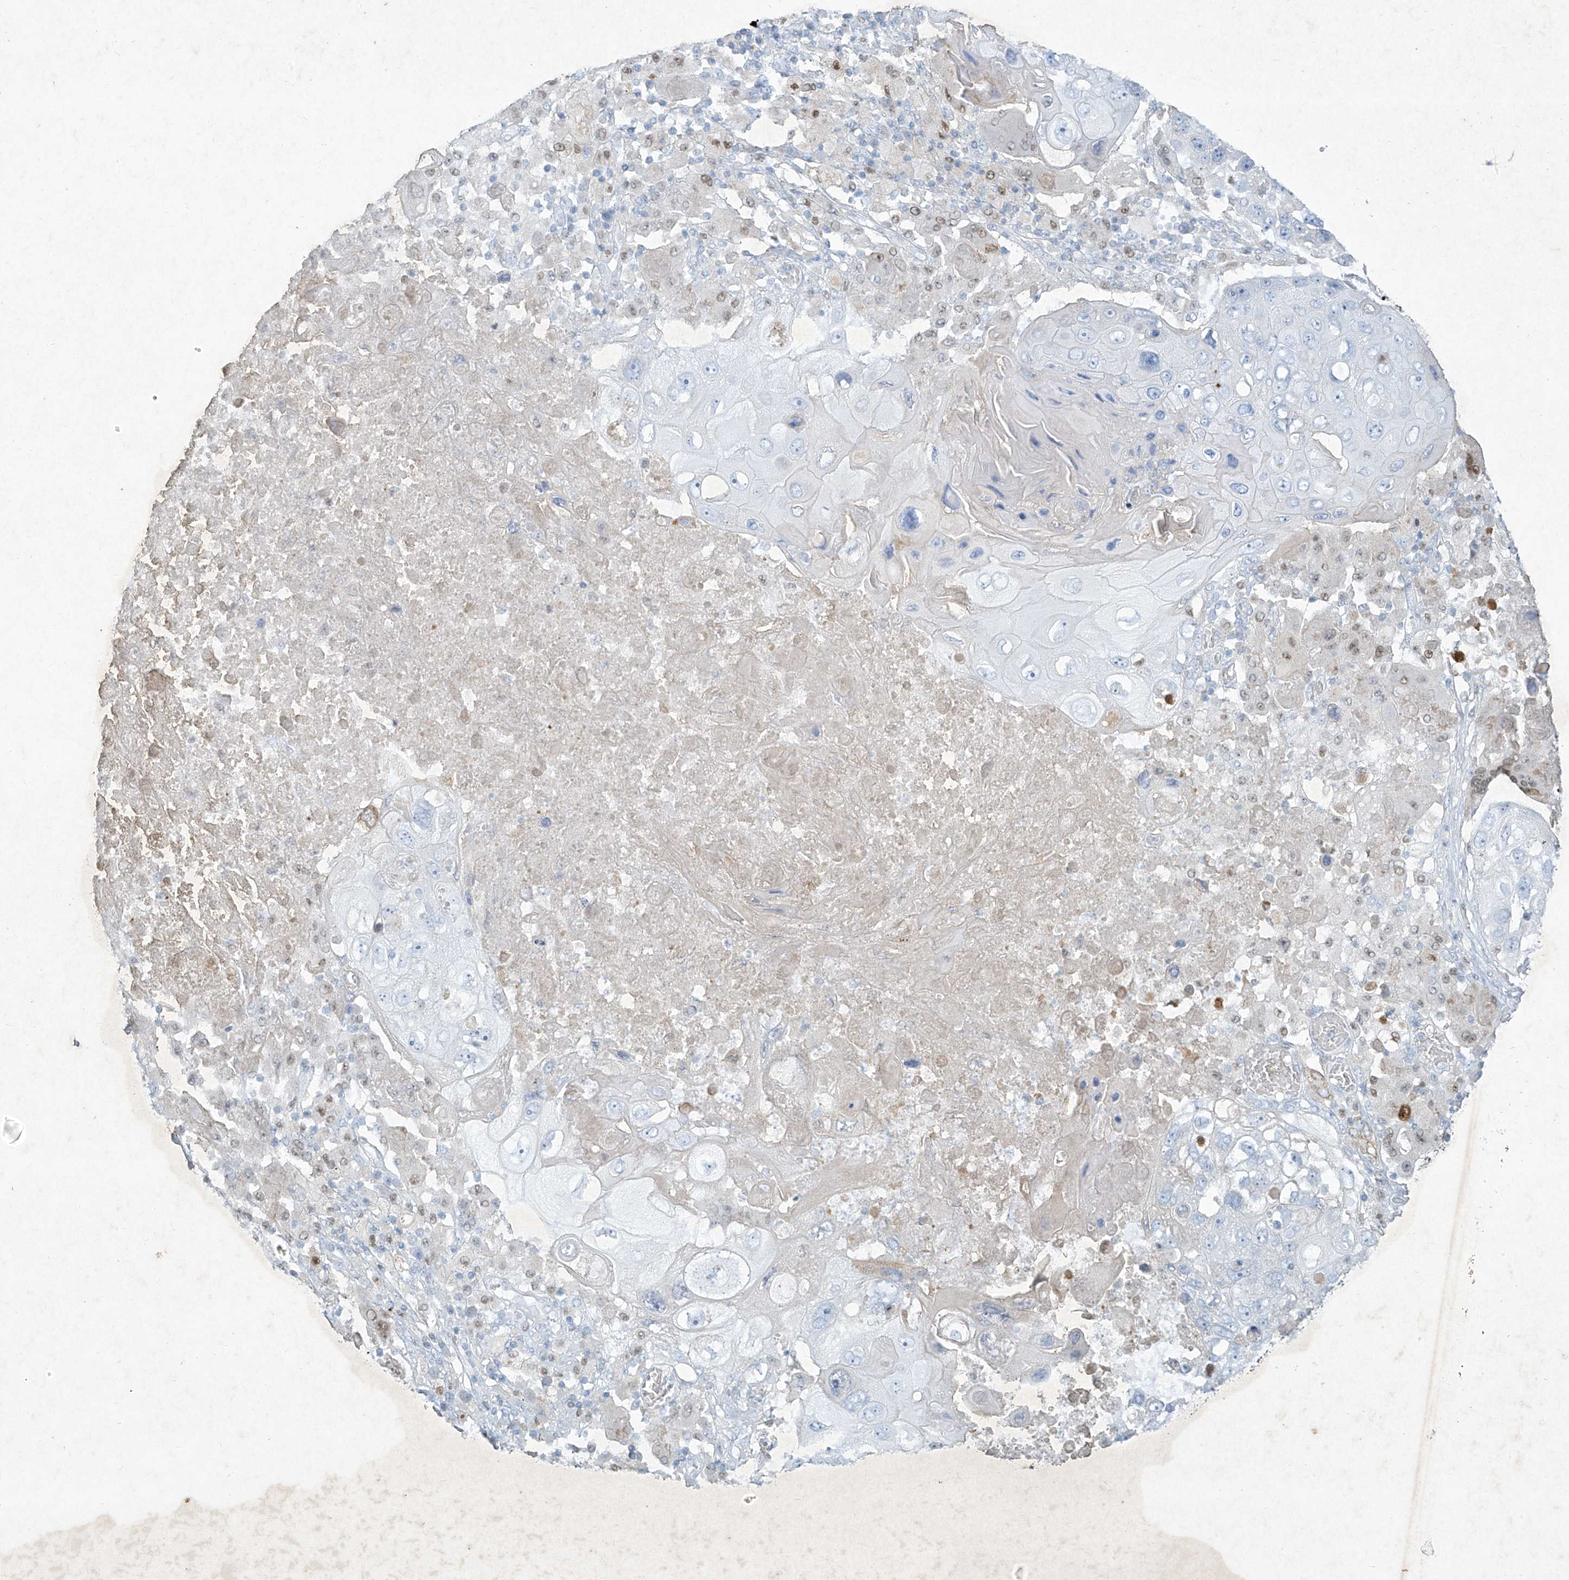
{"staining": {"intensity": "negative", "quantity": "none", "location": "none"}, "tissue": "lung cancer", "cell_type": "Tumor cells", "image_type": "cancer", "snomed": [{"axis": "morphology", "description": "Squamous cell carcinoma, NOS"}, {"axis": "topography", "description": "Lung"}], "caption": "Immunohistochemical staining of human lung squamous cell carcinoma demonstrates no significant staining in tumor cells.", "gene": "TUBE1", "patient": {"sex": "male", "age": 61}}